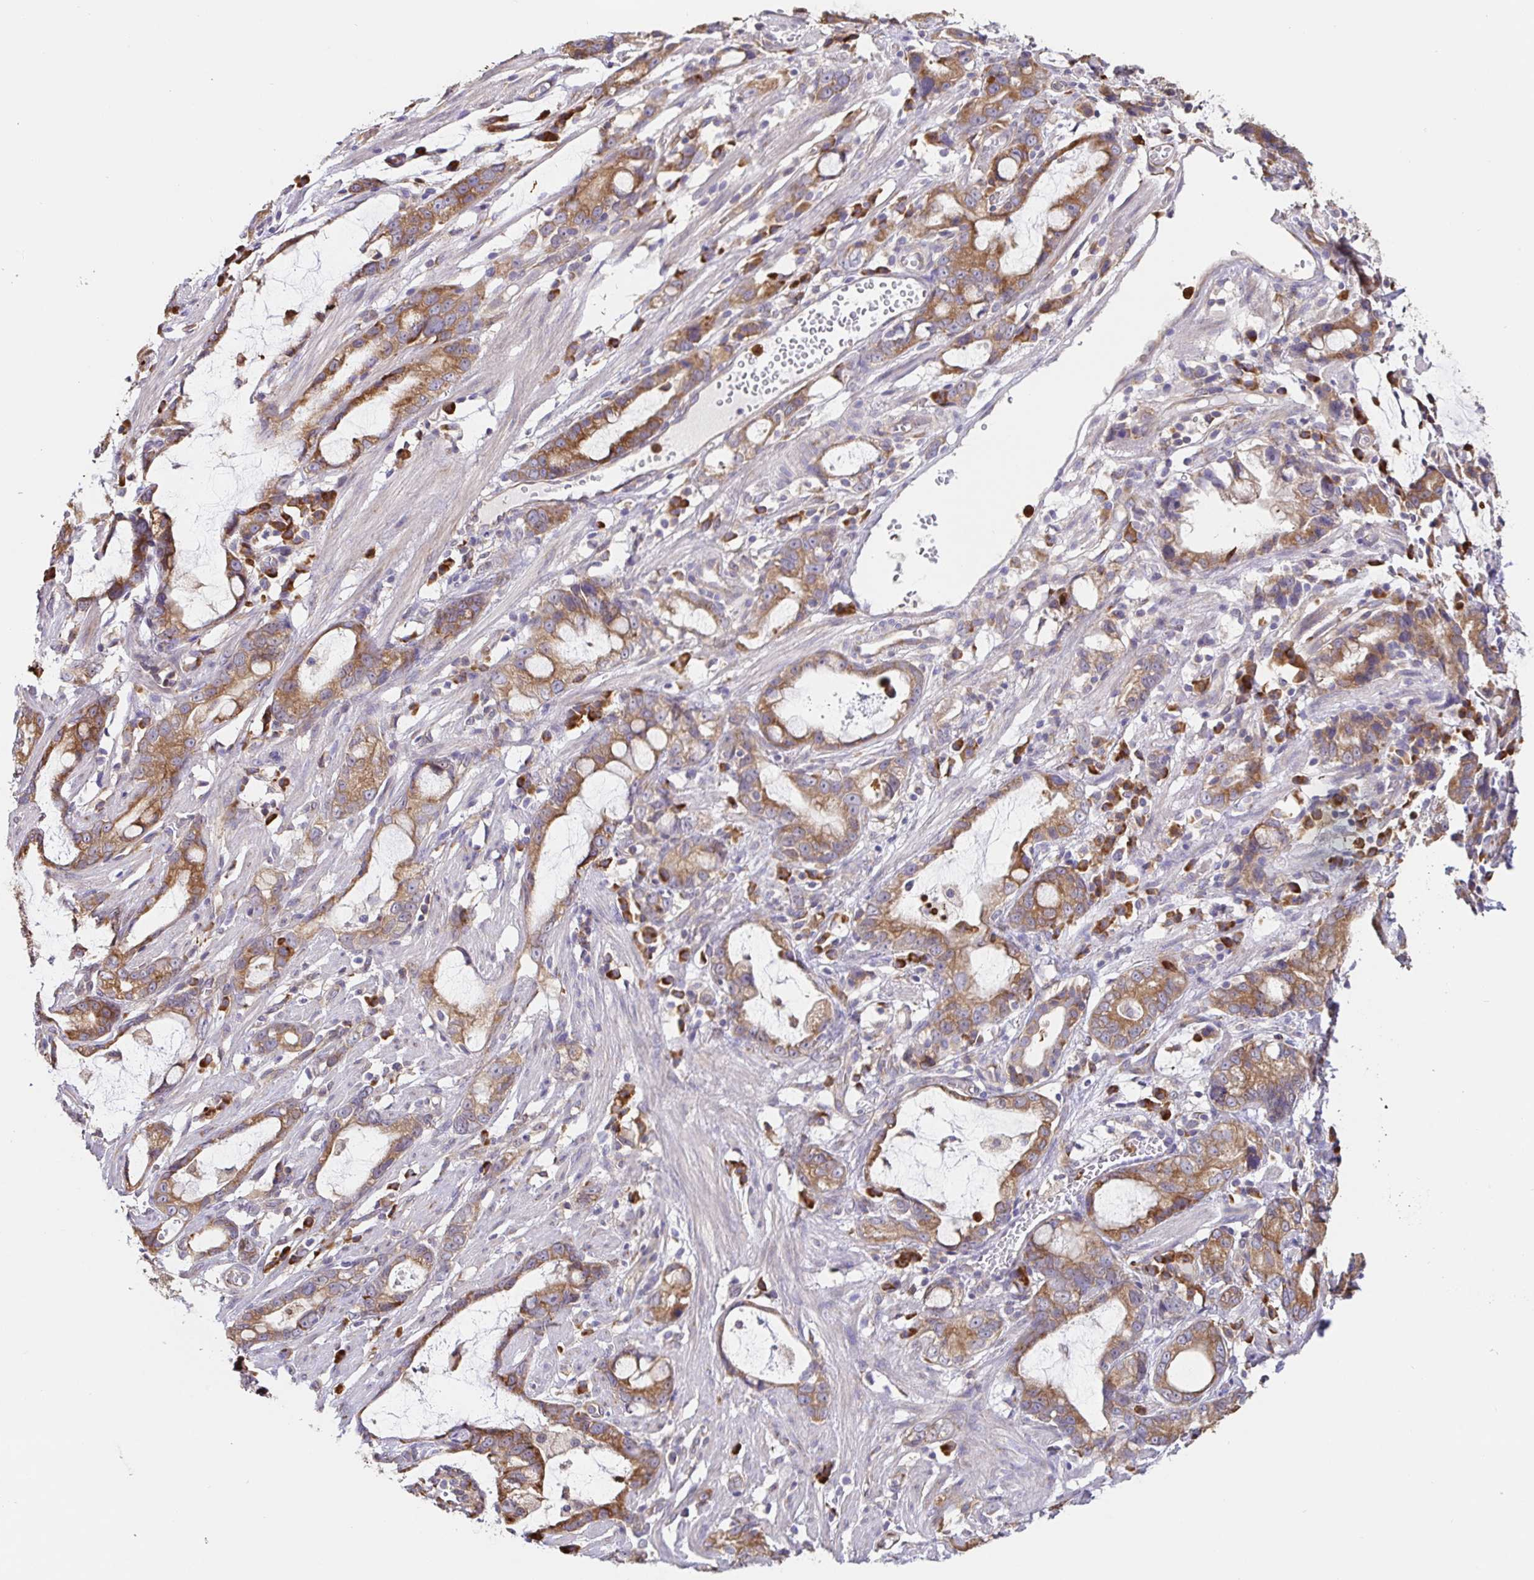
{"staining": {"intensity": "moderate", "quantity": ">75%", "location": "cytoplasmic/membranous"}, "tissue": "stomach cancer", "cell_type": "Tumor cells", "image_type": "cancer", "snomed": [{"axis": "morphology", "description": "Adenocarcinoma, NOS"}, {"axis": "topography", "description": "Stomach"}], "caption": "This image displays immunohistochemistry (IHC) staining of stomach cancer (adenocarcinoma), with medium moderate cytoplasmic/membranous positivity in about >75% of tumor cells.", "gene": "PDPK1", "patient": {"sex": "male", "age": 55}}